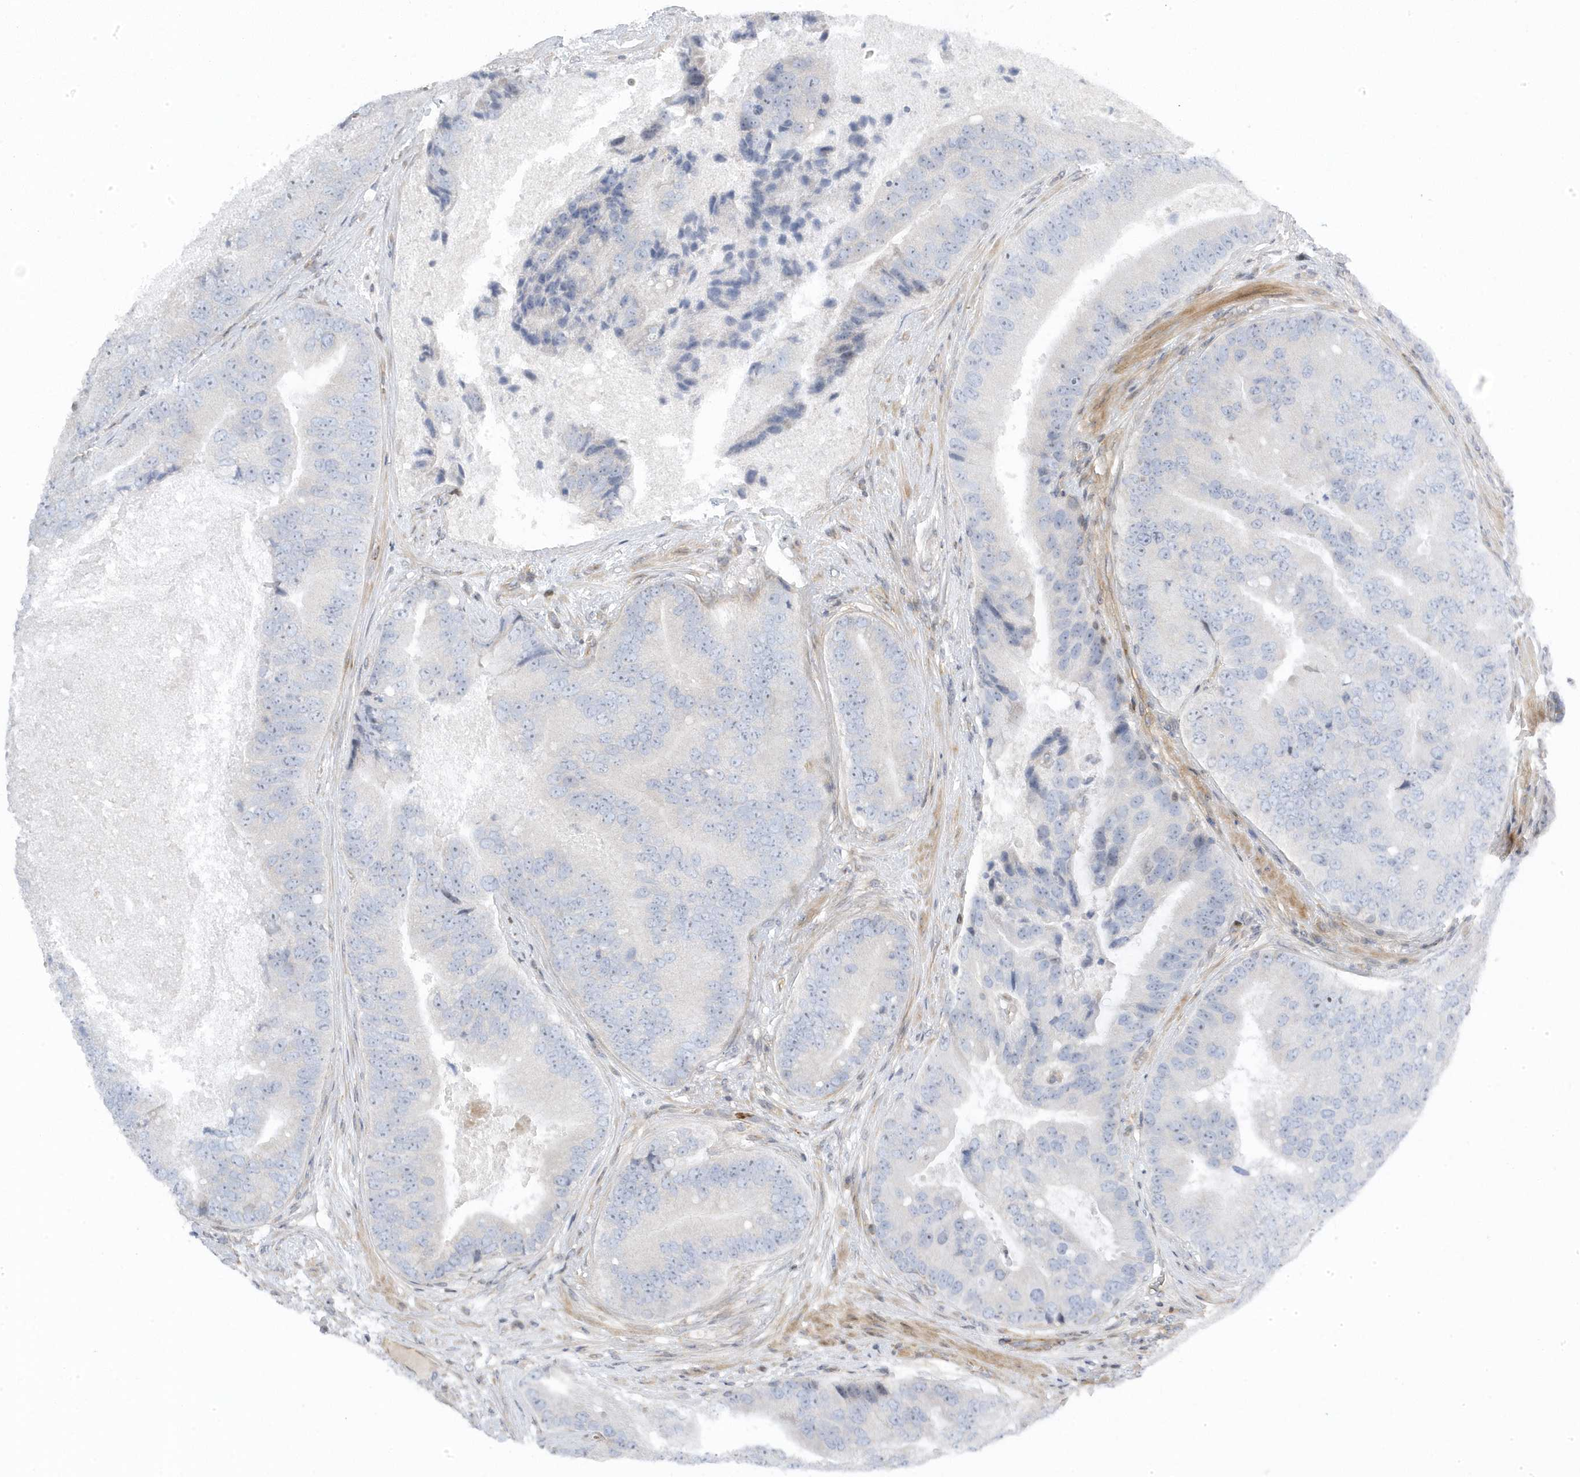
{"staining": {"intensity": "negative", "quantity": "none", "location": "none"}, "tissue": "prostate cancer", "cell_type": "Tumor cells", "image_type": "cancer", "snomed": [{"axis": "morphology", "description": "Adenocarcinoma, High grade"}, {"axis": "topography", "description": "Prostate"}], "caption": "Immunohistochemical staining of human high-grade adenocarcinoma (prostate) demonstrates no significant positivity in tumor cells.", "gene": "MAP7D3", "patient": {"sex": "male", "age": 70}}